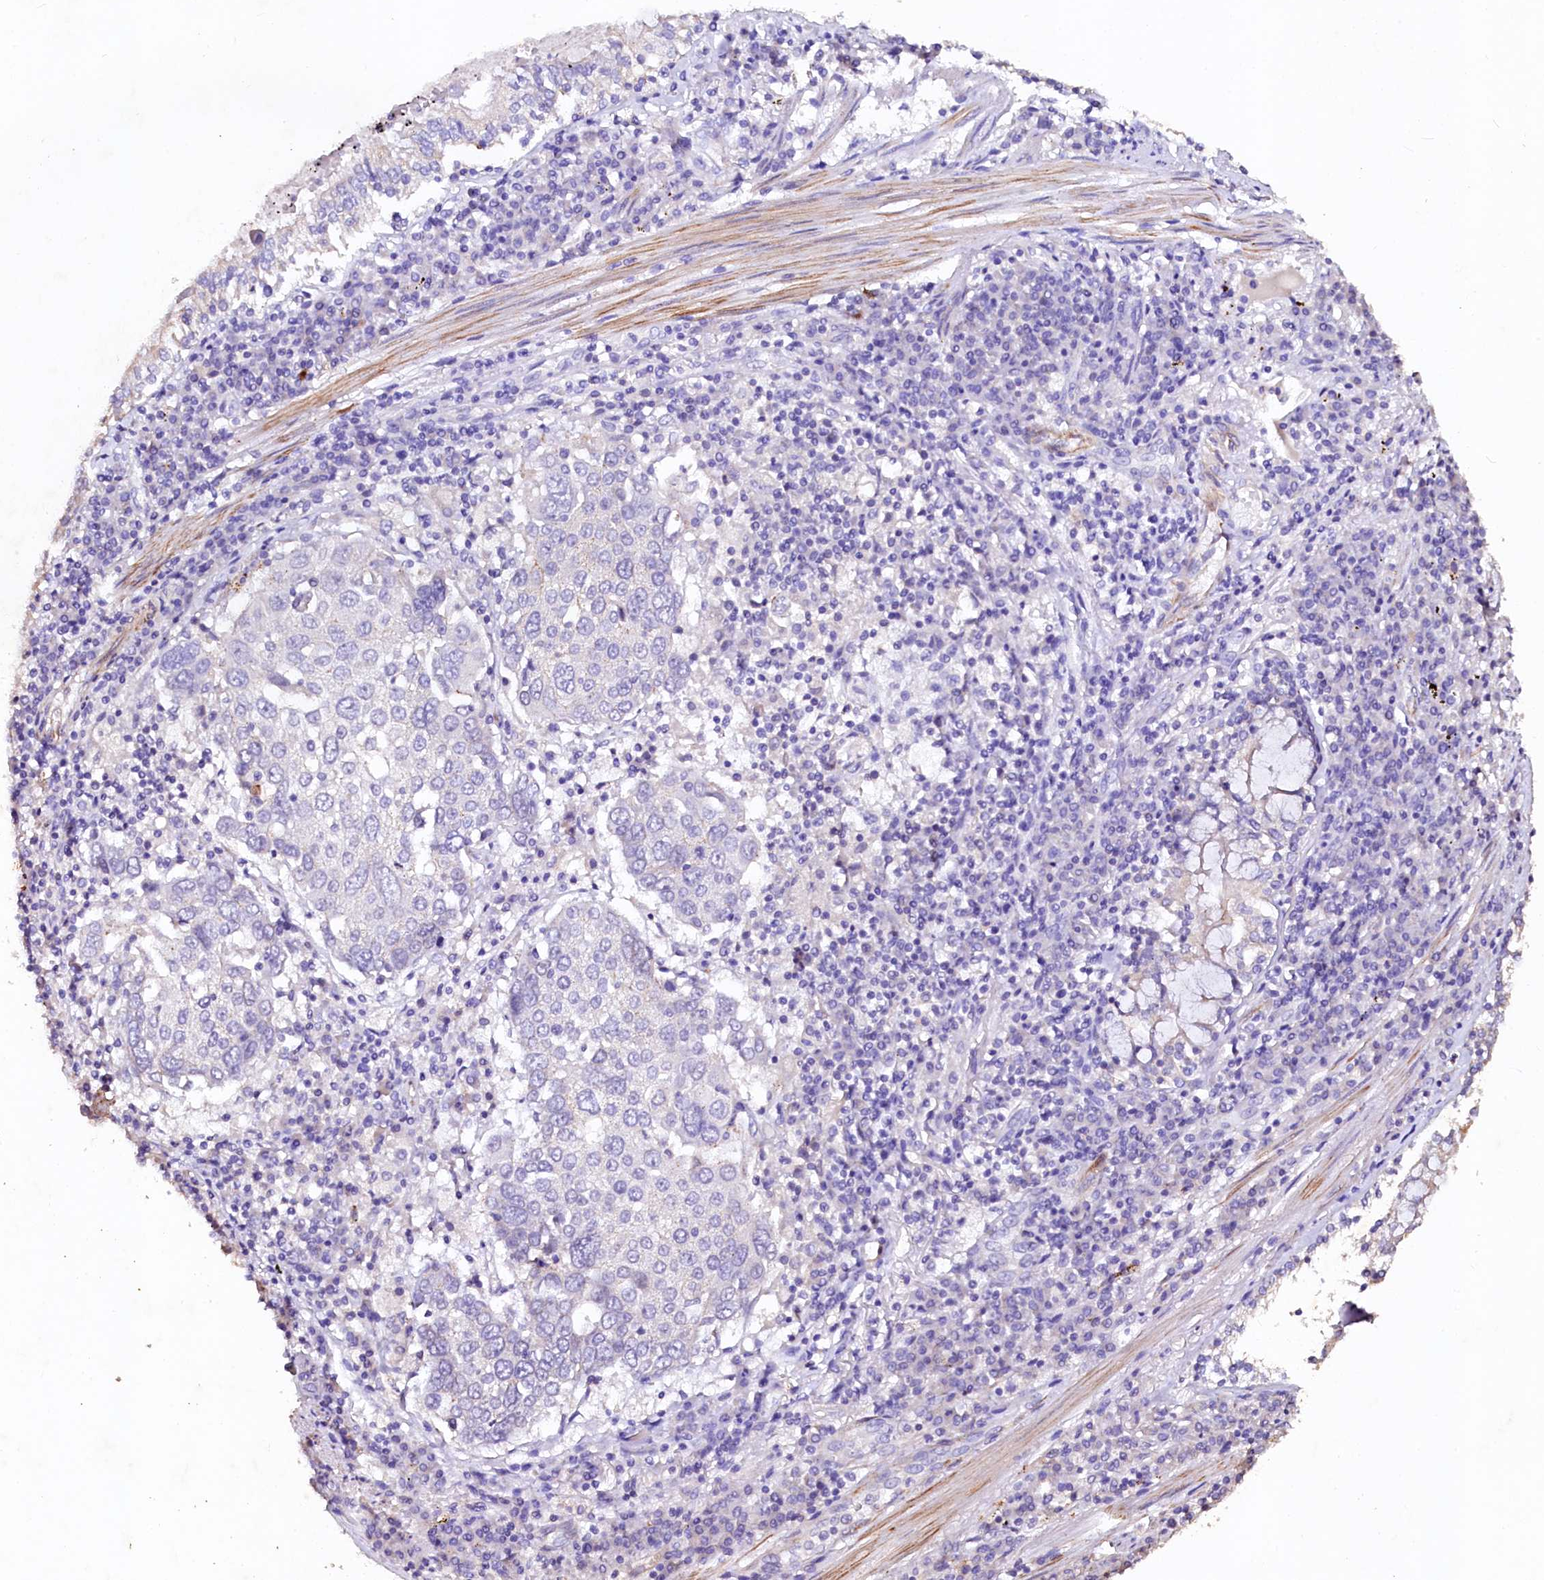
{"staining": {"intensity": "negative", "quantity": "none", "location": "none"}, "tissue": "lung cancer", "cell_type": "Tumor cells", "image_type": "cancer", "snomed": [{"axis": "morphology", "description": "Squamous cell carcinoma, NOS"}, {"axis": "topography", "description": "Lung"}], "caption": "High magnification brightfield microscopy of lung cancer (squamous cell carcinoma) stained with DAB (3,3'-diaminobenzidine) (brown) and counterstained with hematoxylin (blue): tumor cells show no significant staining. (DAB immunohistochemistry visualized using brightfield microscopy, high magnification).", "gene": "VPS36", "patient": {"sex": "male", "age": 65}}